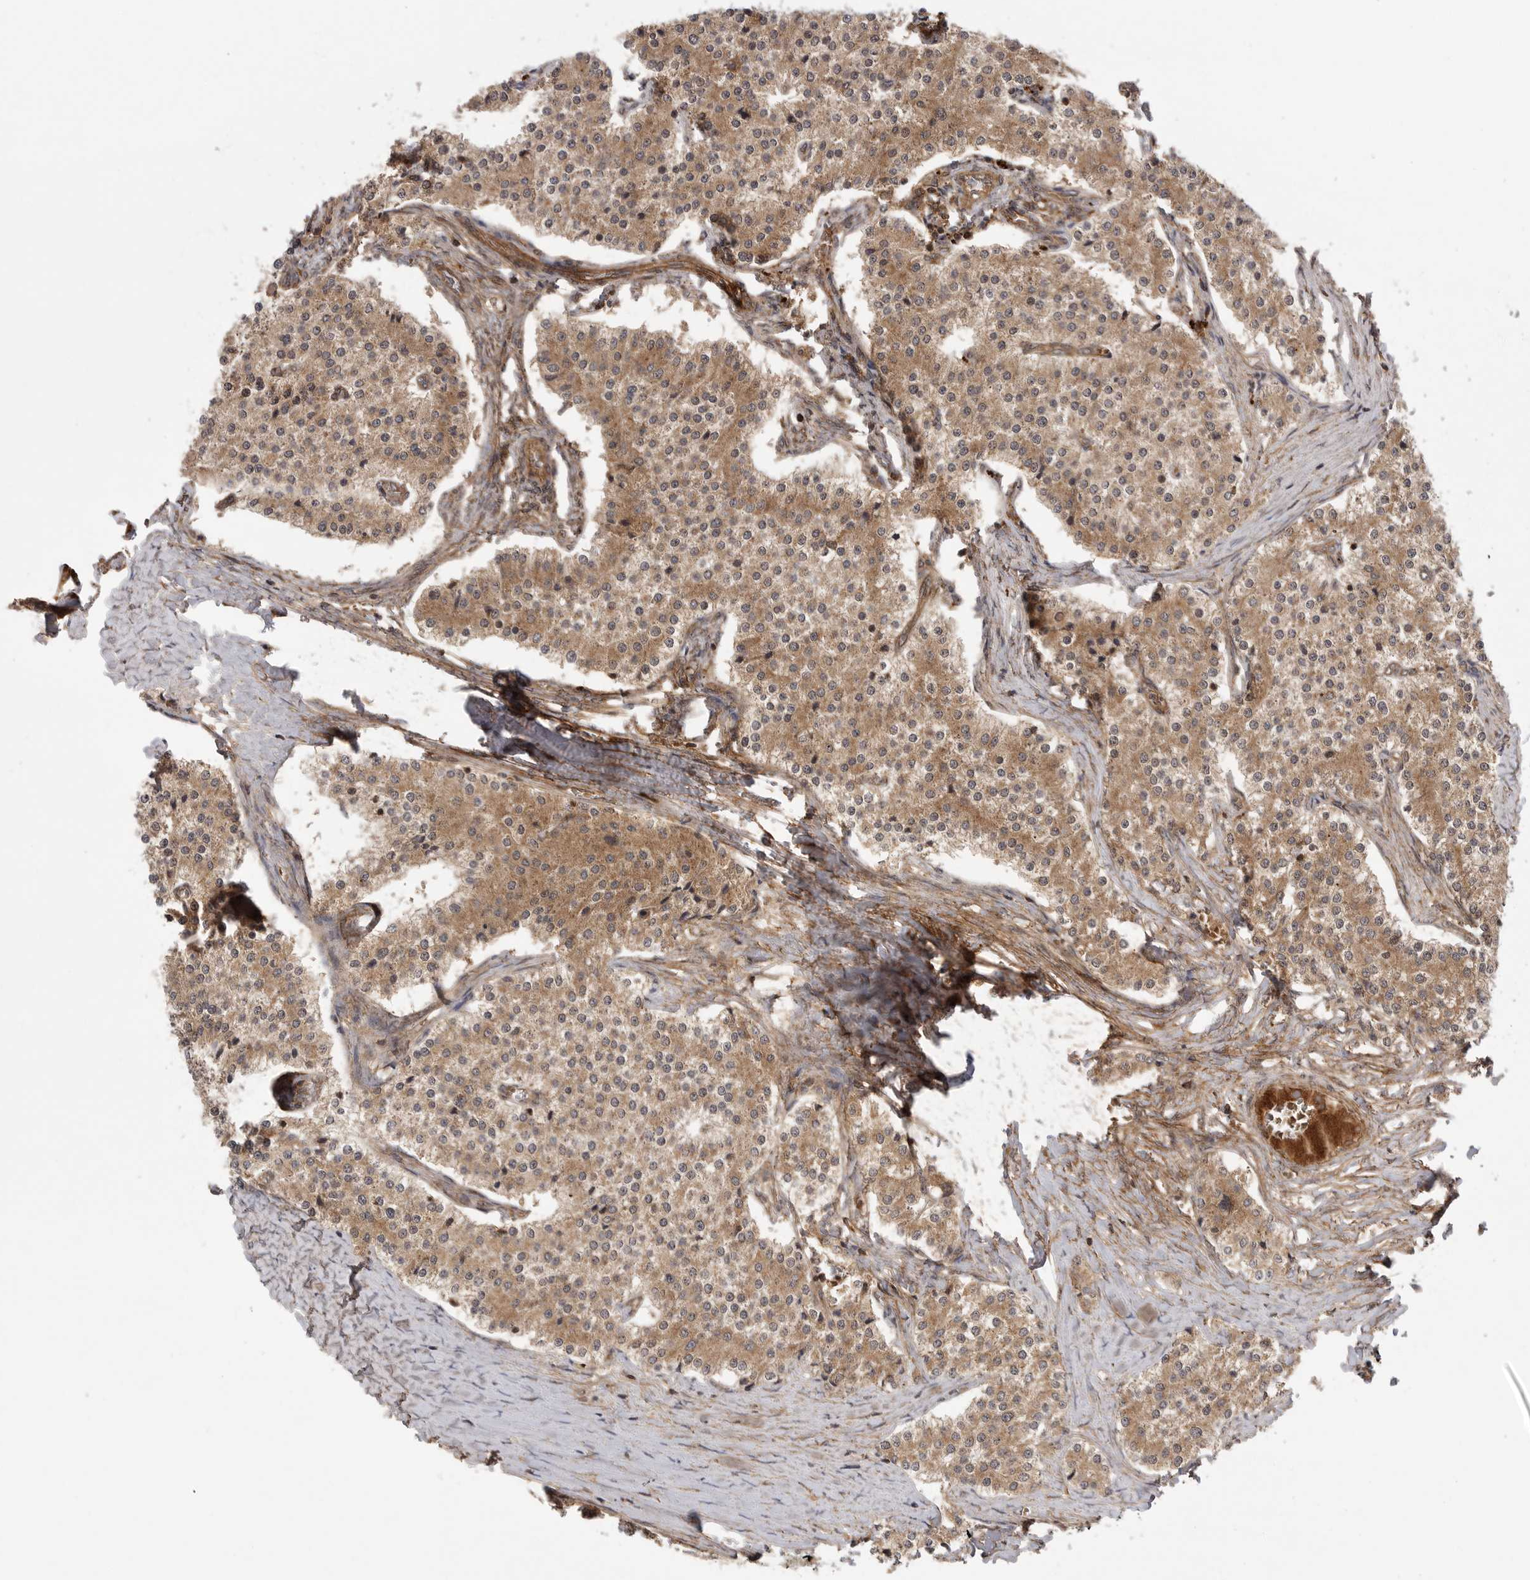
{"staining": {"intensity": "moderate", "quantity": ">75%", "location": "cytoplasmic/membranous"}, "tissue": "carcinoid", "cell_type": "Tumor cells", "image_type": "cancer", "snomed": [{"axis": "morphology", "description": "Carcinoid, malignant, NOS"}, {"axis": "topography", "description": "Colon"}], "caption": "Malignant carcinoid was stained to show a protein in brown. There is medium levels of moderate cytoplasmic/membranous positivity in approximately >75% of tumor cells.", "gene": "PRDX4", "patient": {"sex": "female", "age": 52}}